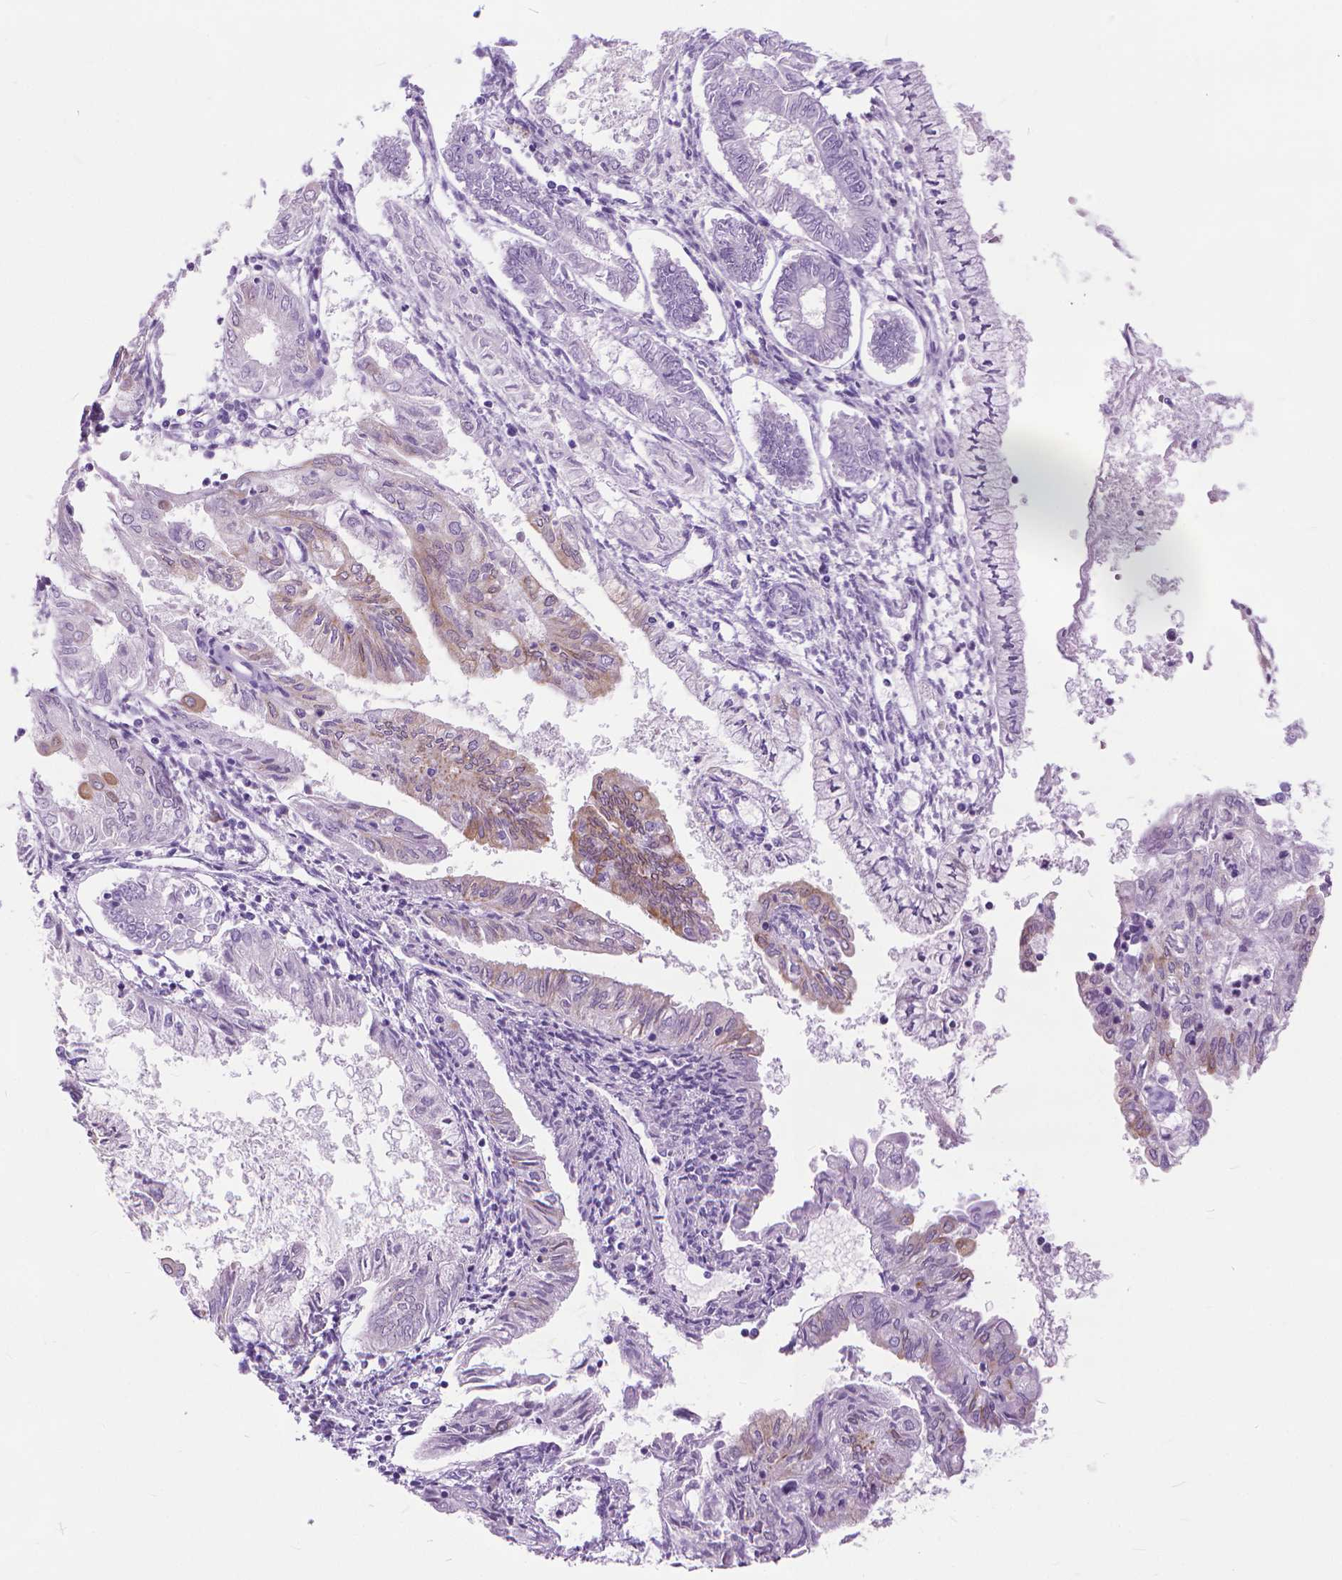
{"staining": {"intensity": "moderate", "quantity": "<25%", "location": "cytoplasmic/membranous"}, "tissue": "endometrial cancer", "cell_type": "Tumor cells", "image_type": "cancer", "snomed": [{"axis": "morphology", "description": "Adenocarcinoma, NOS"}, {"axis": "topography", "description": "Endometrium"}], "caption": "Immunohistochemical staining of human endometrial adenocarcinoma displays low levels of moderate cytoplasmic/membranous protein expression in approximately <25% of tumor cells. Nuclei are stained in blue.", "gene": "HTR2B", "patient": {"sex": "female", "age": 68}}